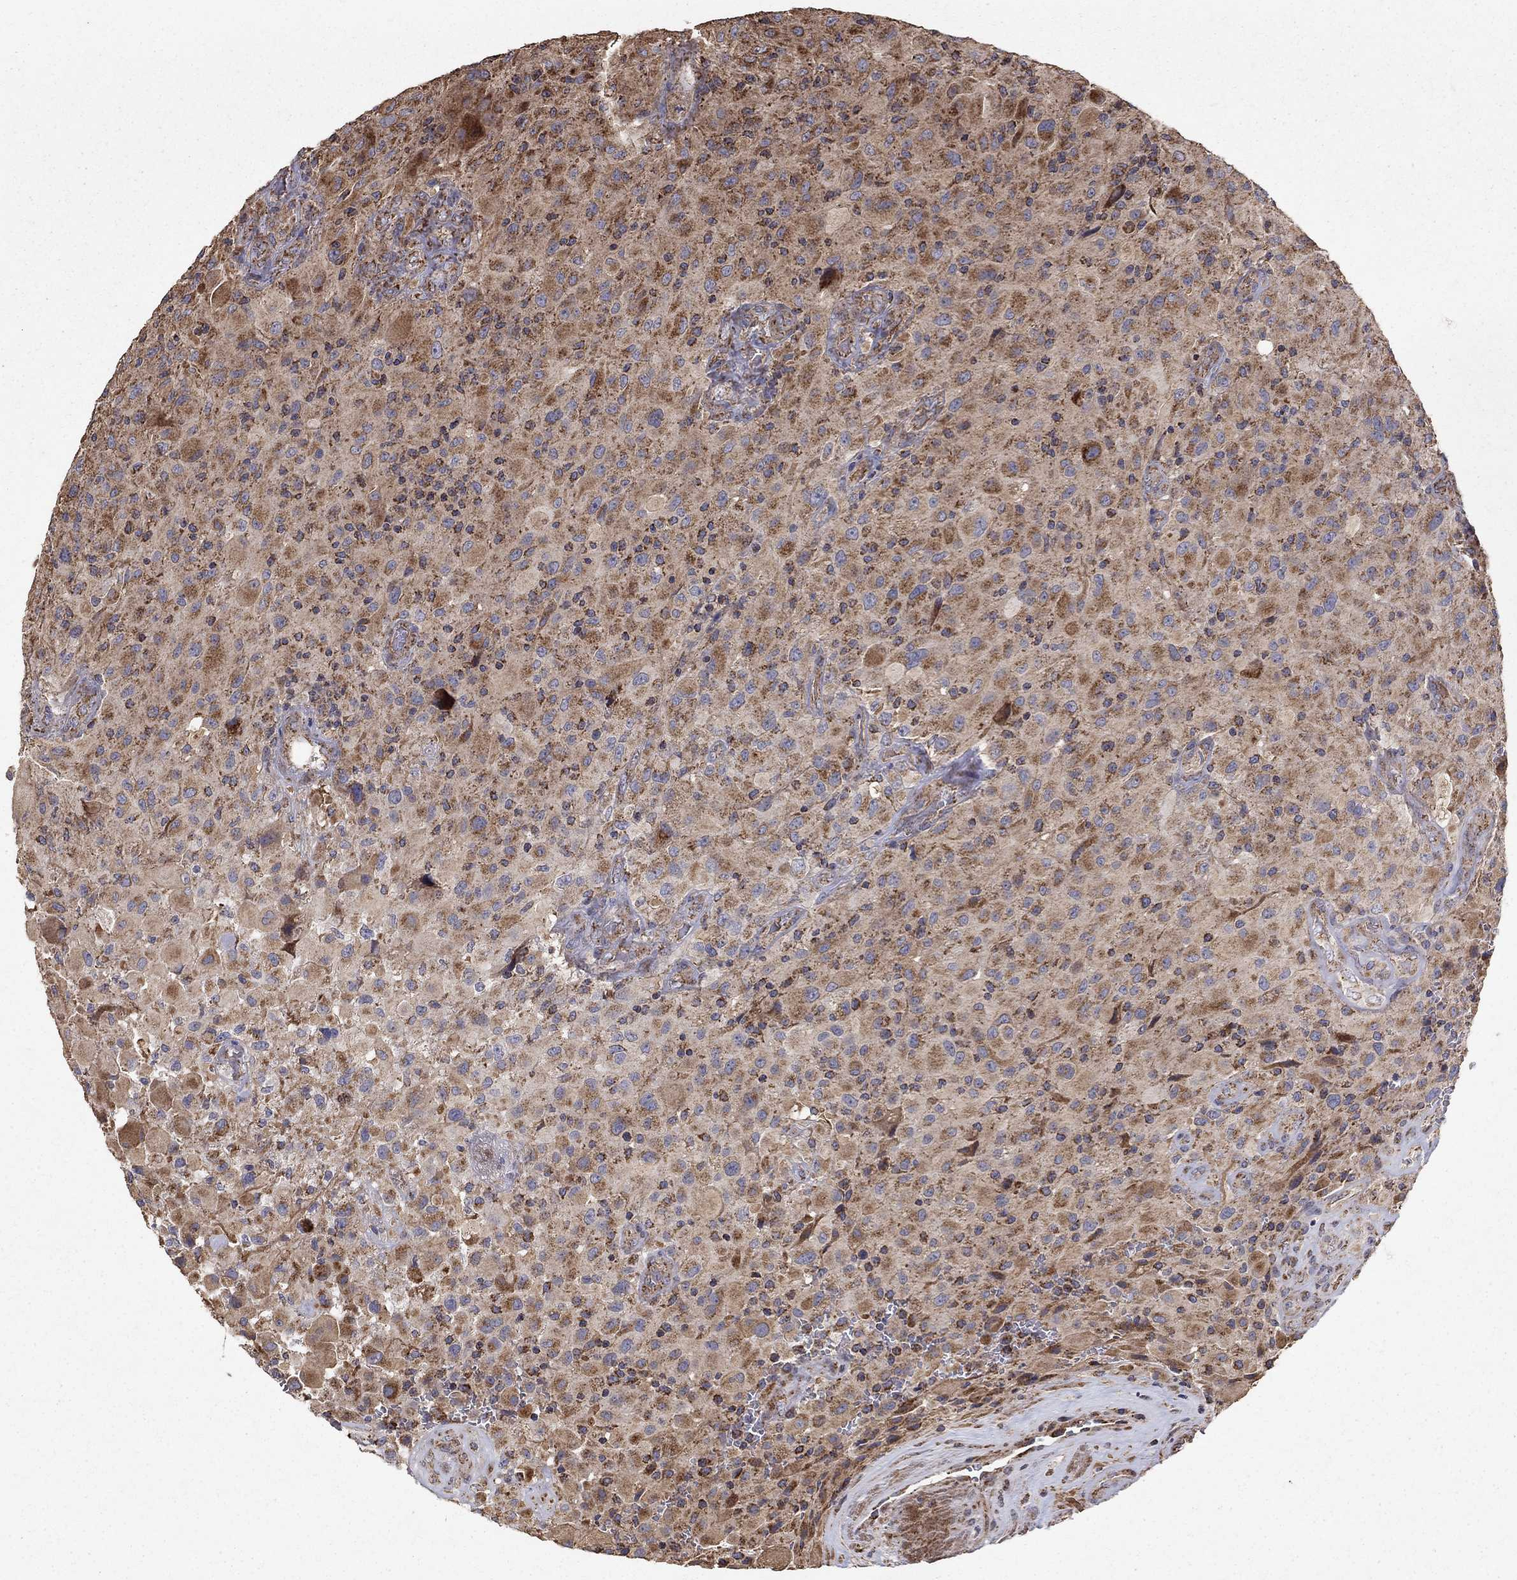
{"staining": {"intensity": "moderate", "quantity": "25%-75%", "location": "cytoplasmic/membranous"}, "tissue": "glioma", "cell_type": "Tumor cells", "image_type": "cancer", "snomed": [{"axis": "morphology", "description": "Glioma, malignant, High grade"}, {"axis": "topography", "description": "Cerebral cortex"}], "caption": "Glioma tissue reveals moderate cytoplasmic/membranous staining in about 25%-75% of tumor cells The staining was performed using DAB (3,3'-diaminobenzidine) to visualize the protein expression in brown, while the nuclei were stained in blue with hematoxylin (Magnification: 20x).", "gene": "NDUFS8", "patient": {"sex": "male", "age": 35}}